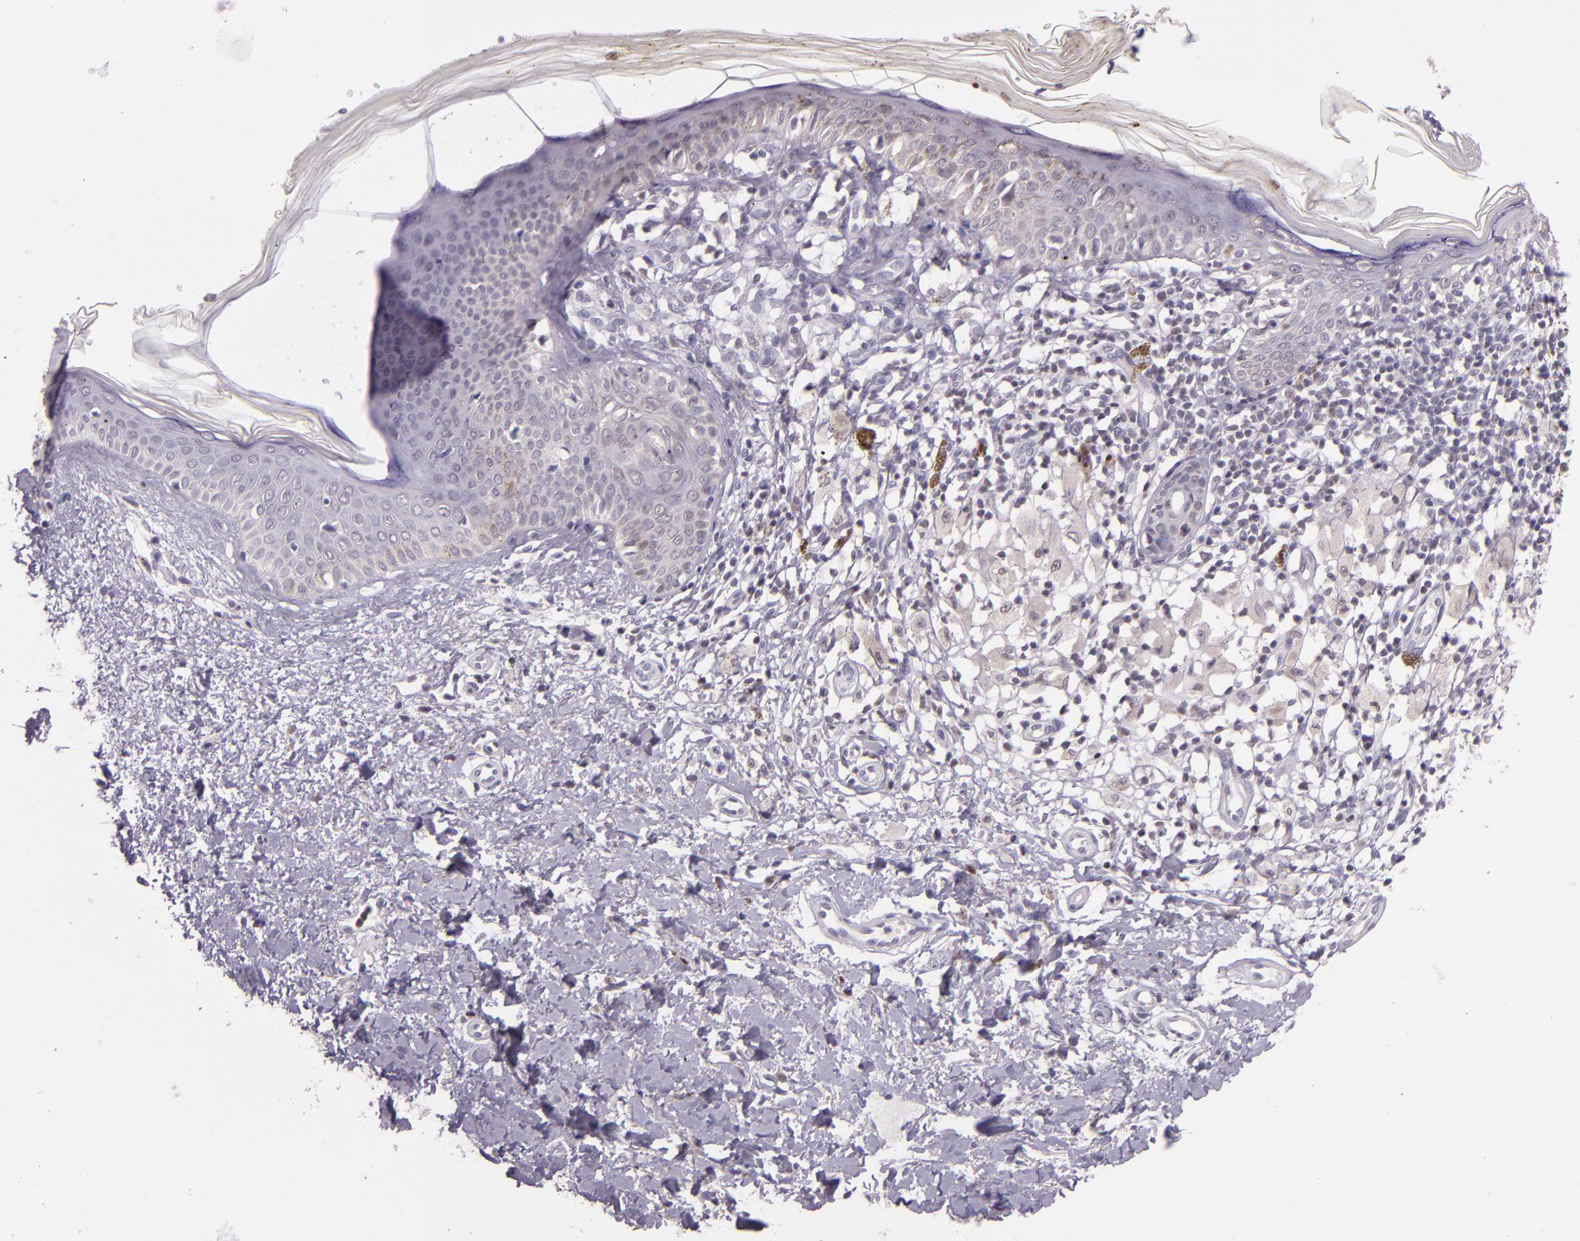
{"staining": {"intensity": "negative", "quantity": "none", "location": "none"}, "tissue": "melanoma", "cell_type": "Tumor cells", "image_type": "cancer", "snomed": [{"axis": "morphology", "description": "Malignant melanoma, NOS"}, {"axis": "topography", "description": "Skin"}], "caption": "This image is of melanoma stained with immunohistochemistry to label a protein in brown with the nuclei are counter-stained blue. There is no positivity in tumor cells.", "gene": "HSPA8", "patient": {"sex": "male", "age": 88}}